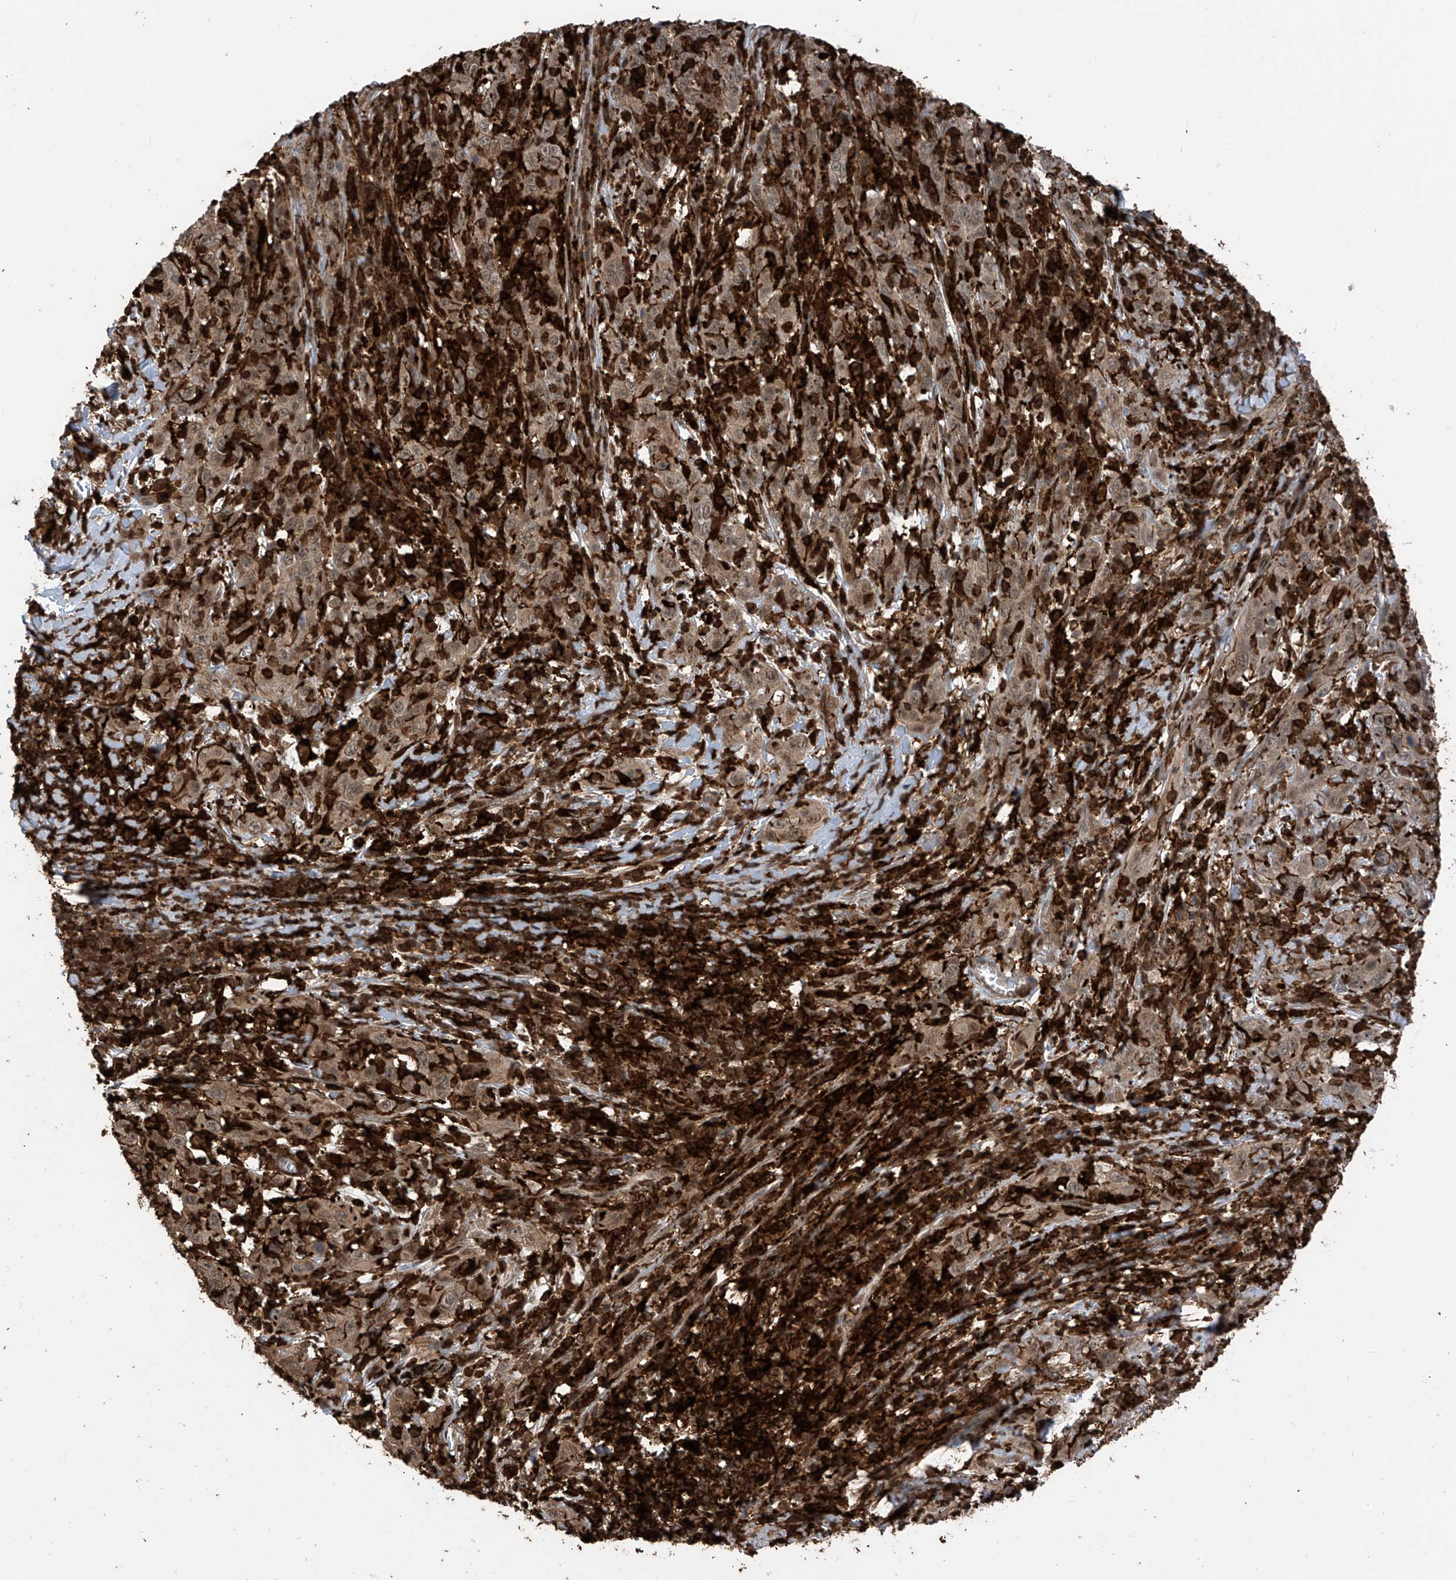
{"staining": {"intensity": "weak", "quantity": ">75%", "location": "cytoplasmic/membranous,nuclear"}, "tissue": "cervical cancer", "cell_type": "Tumor cells", "image_type": "cancer", "snomed": [{"axis": "morphology", "description": "Squamous cell carcinoma, NOS"}, {"axis": "topography", "description": "Cervix"}], "caption": "A histopathology image showing weak cytoplasmic/membranous and nuclear staining in approximately >75% of tumor cells in cervical cancer, as visualized by brown immunohistochemical staining.", "gene": "MICAL1", "patient": {"sex": "female", "age": 46}}